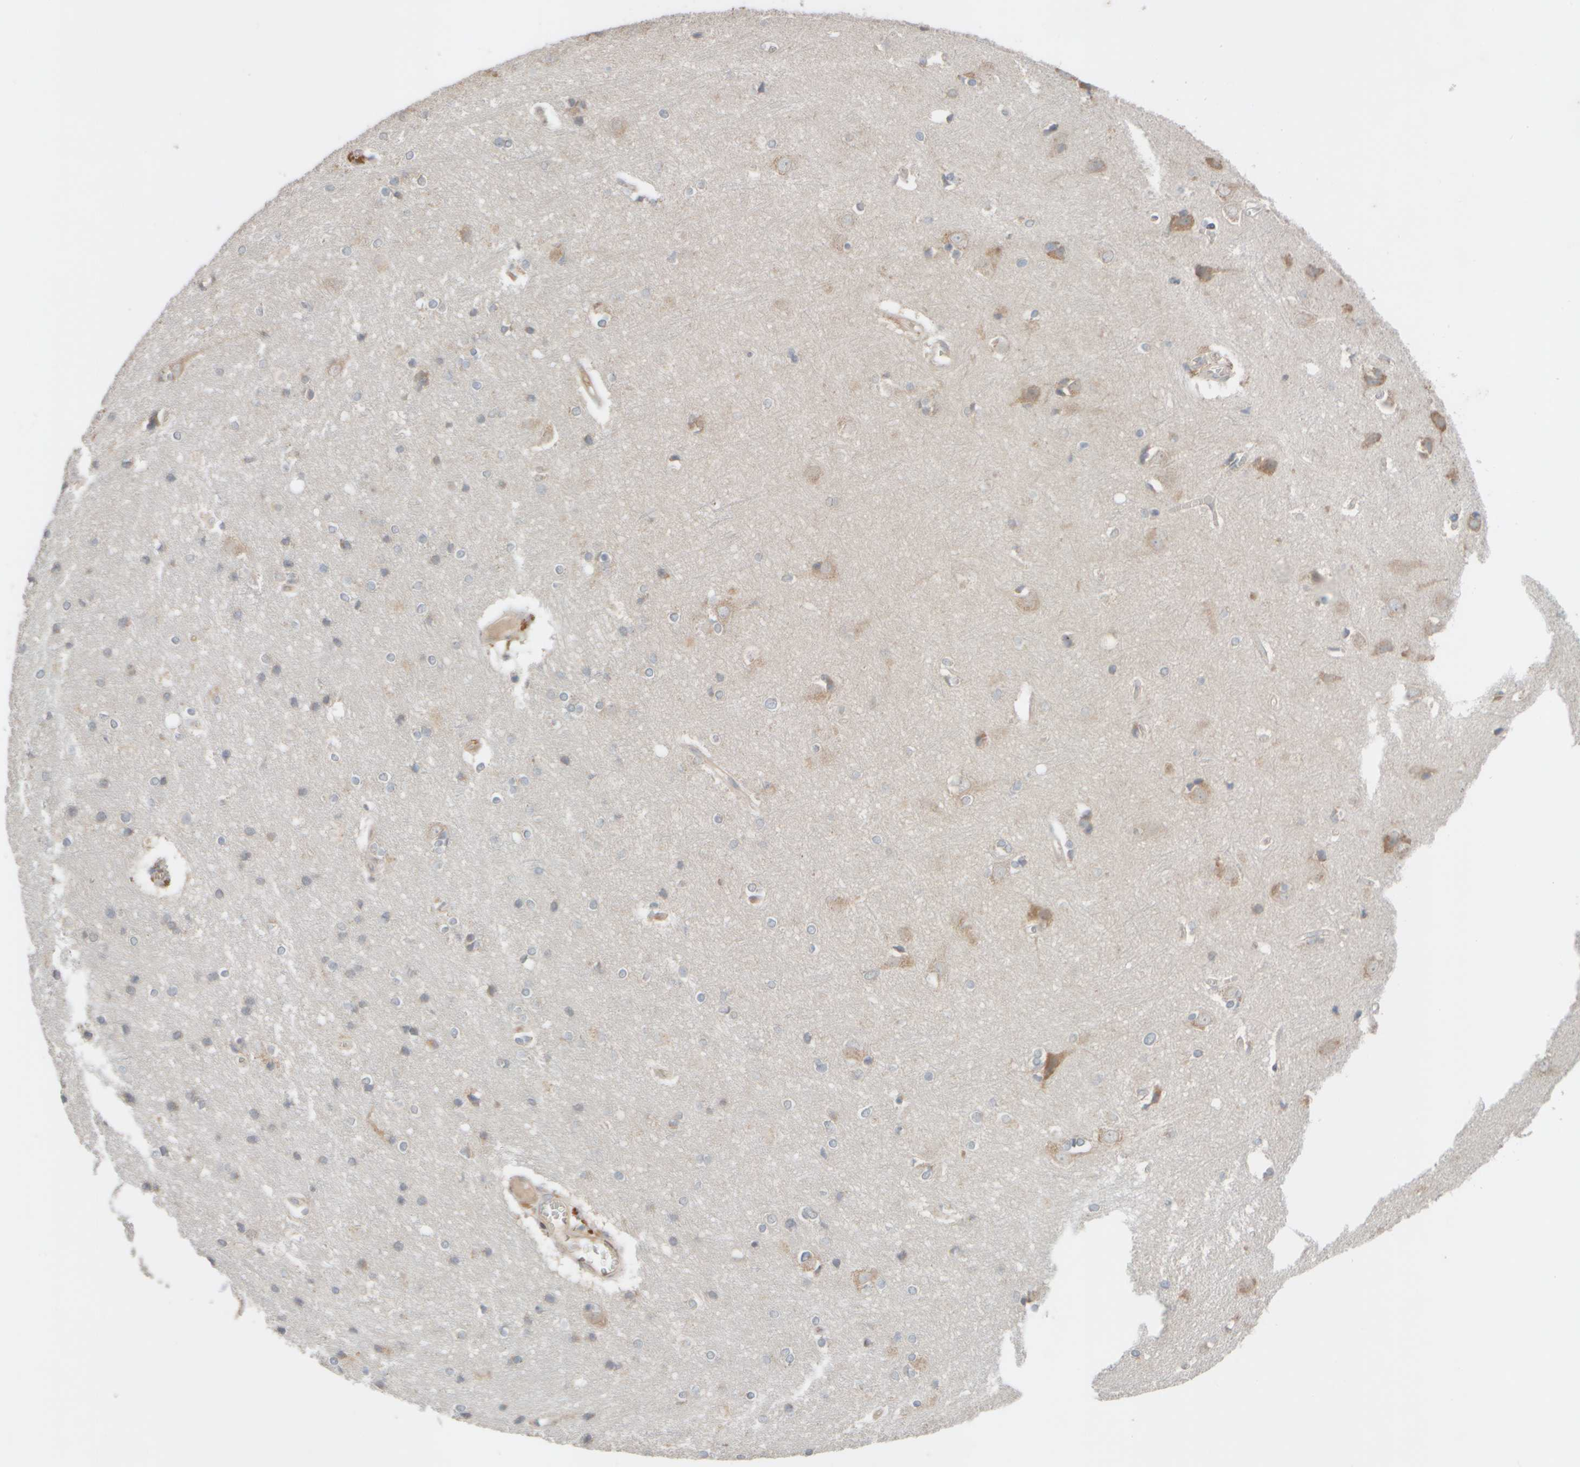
{"staining": {"intensity": "weak", "quantity": ">75%", "location": "cytoplasmic/membranous"}, "tissue": "cerebral cortex", "cell_type": "Endothelial cells", "image_type": "normal", "snomed": [{"axis": "morphology", "description": "Normal tissue, NOS"}, {"axis": "topography", "description": "Cerebral cortex"}], "caption": "Protein expression analysis of normal human cerebral cortex reveals weak cytoplasmic/membranous staining in approximately >75% of endothelial cells.", "gene": "EIF2B3", "patient": {"sex": "male", "age": 54}}